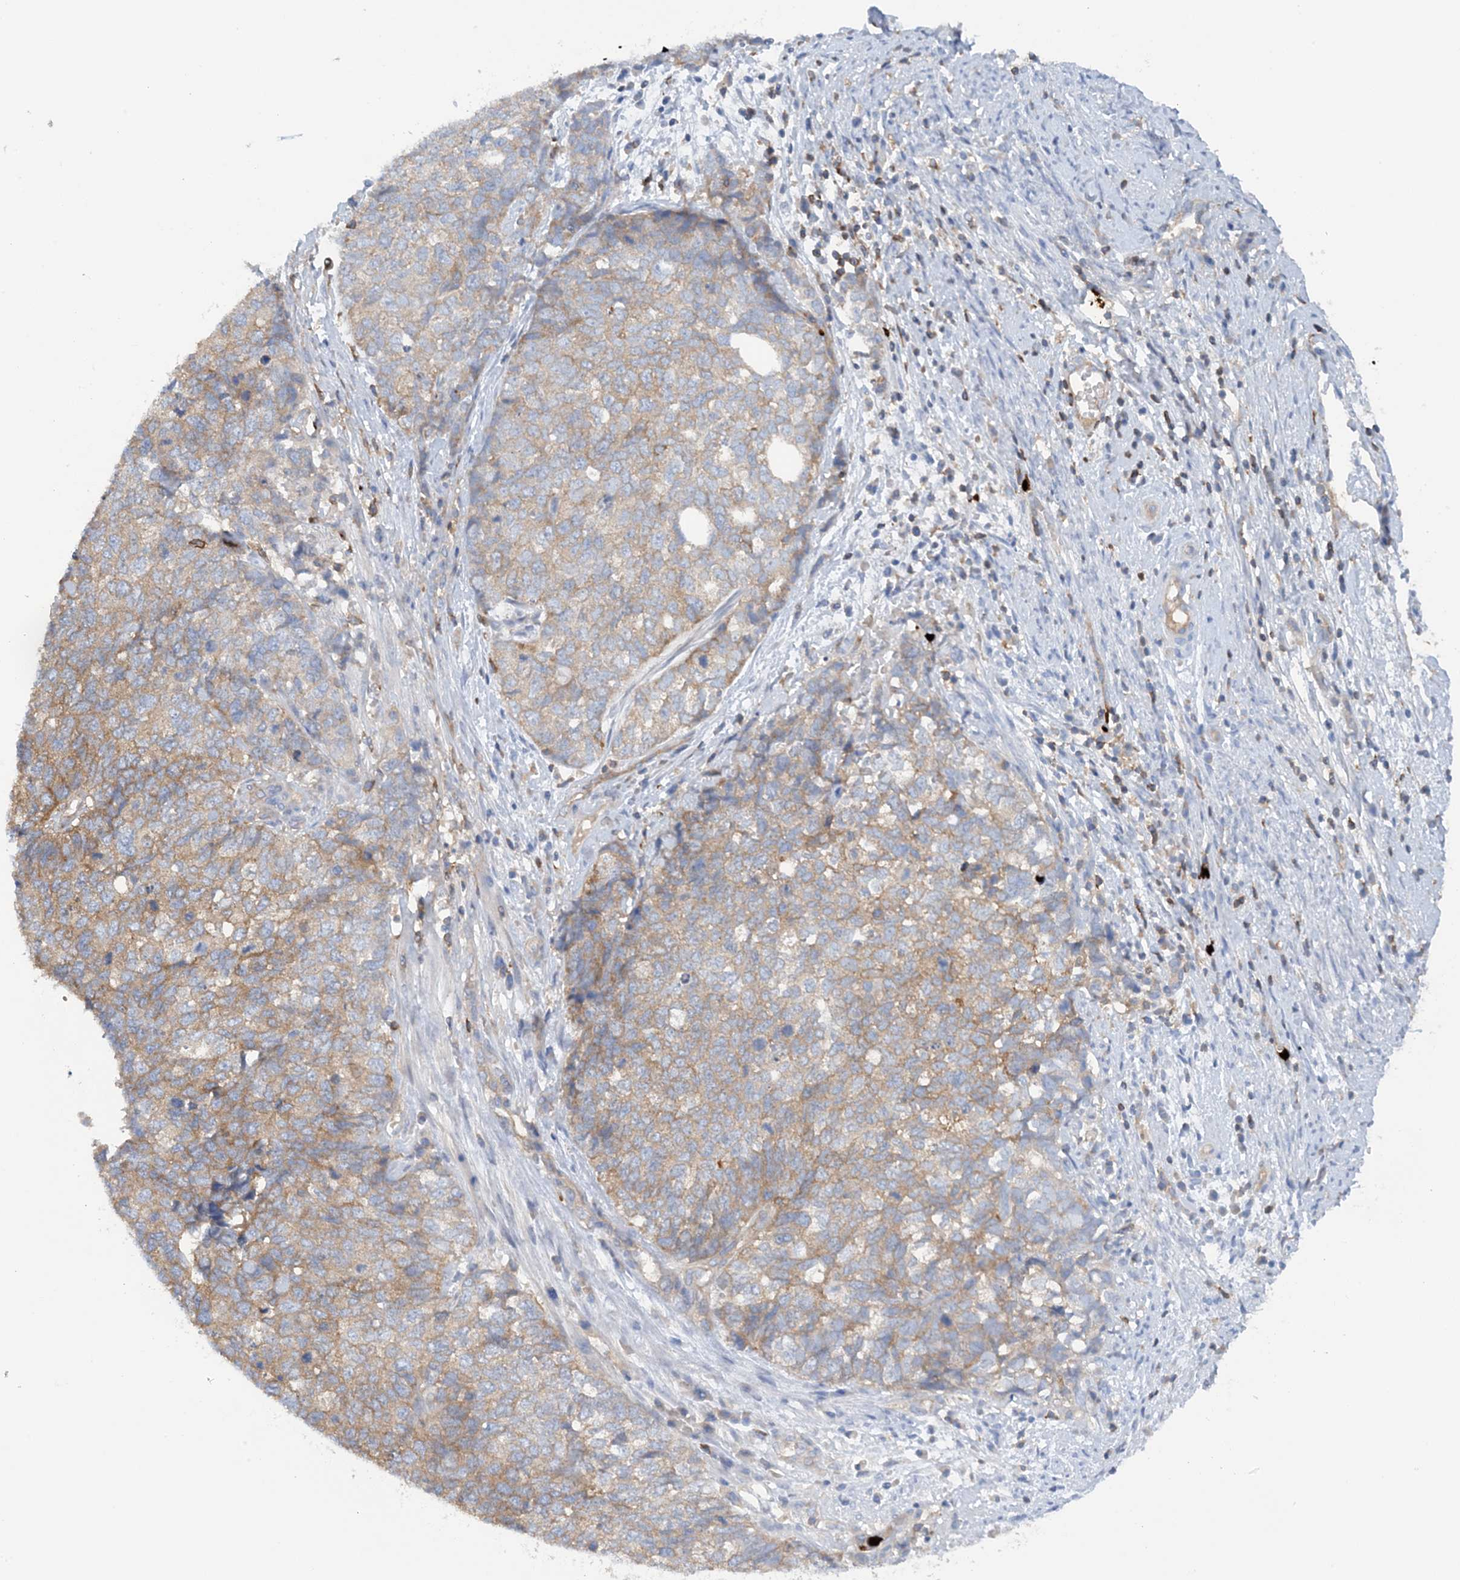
{"staining": {"intensity": "weak", "quantity": ">75%", "location": "cytoplasmic/membranous"}, "tissue": "cervical cancer", "cell_type": "Tumor cells", "image_type": "cancer", "snomed": [{"axis": "morphology", "description": "Squamous cell carcinoma, NOS"}, {"axis": "topography", "description": "Cervix"}], "caption": "Approximately >75% of tumor cells in human cervical squamous cell carcinoma show weak cytoplasmic/membranous protein expression as visualized by brown immunohistochemical staining.", "gene": "PHACTR2", "patient": {"sex": "female", "age": 63}}